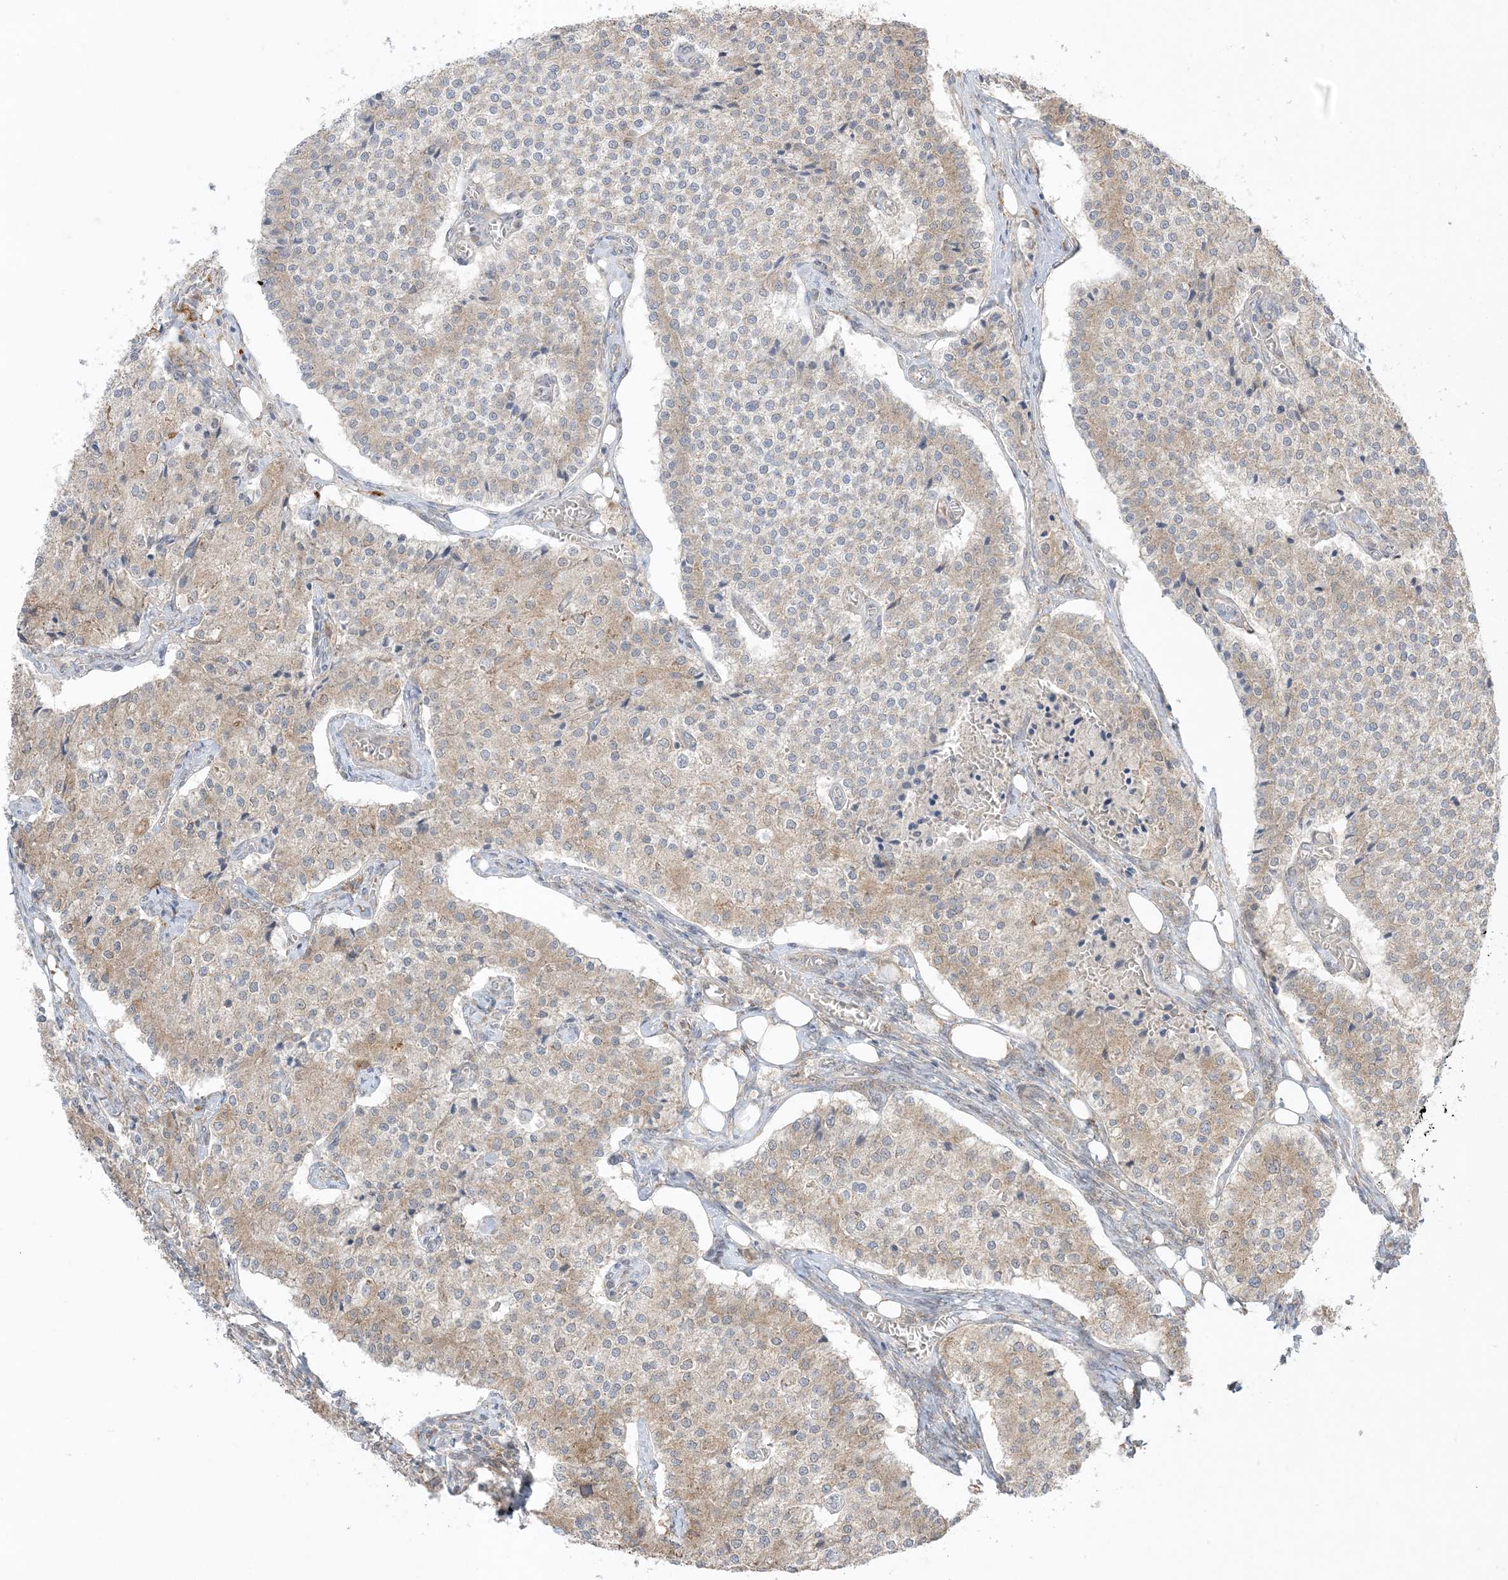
{"staining": {"intensity": "weak", "quantity": "<25%", "location": "cytoplasmic/membranous"}, "tissue": "carcinoid", "cell_type": "Tumor cells", "image_type": "cancer", "snomed": [{"axis": "morphology", "description": "Carcinoid, malignant, NOS"}, {"axis": "topography", "description": "Colon"}], "caption": "This is an IHC micrograph of carcinoid (malignant). There is no staining in tumor cells.", "gene": "ODC1", "patient": {"sex": "female", "age": 52}}